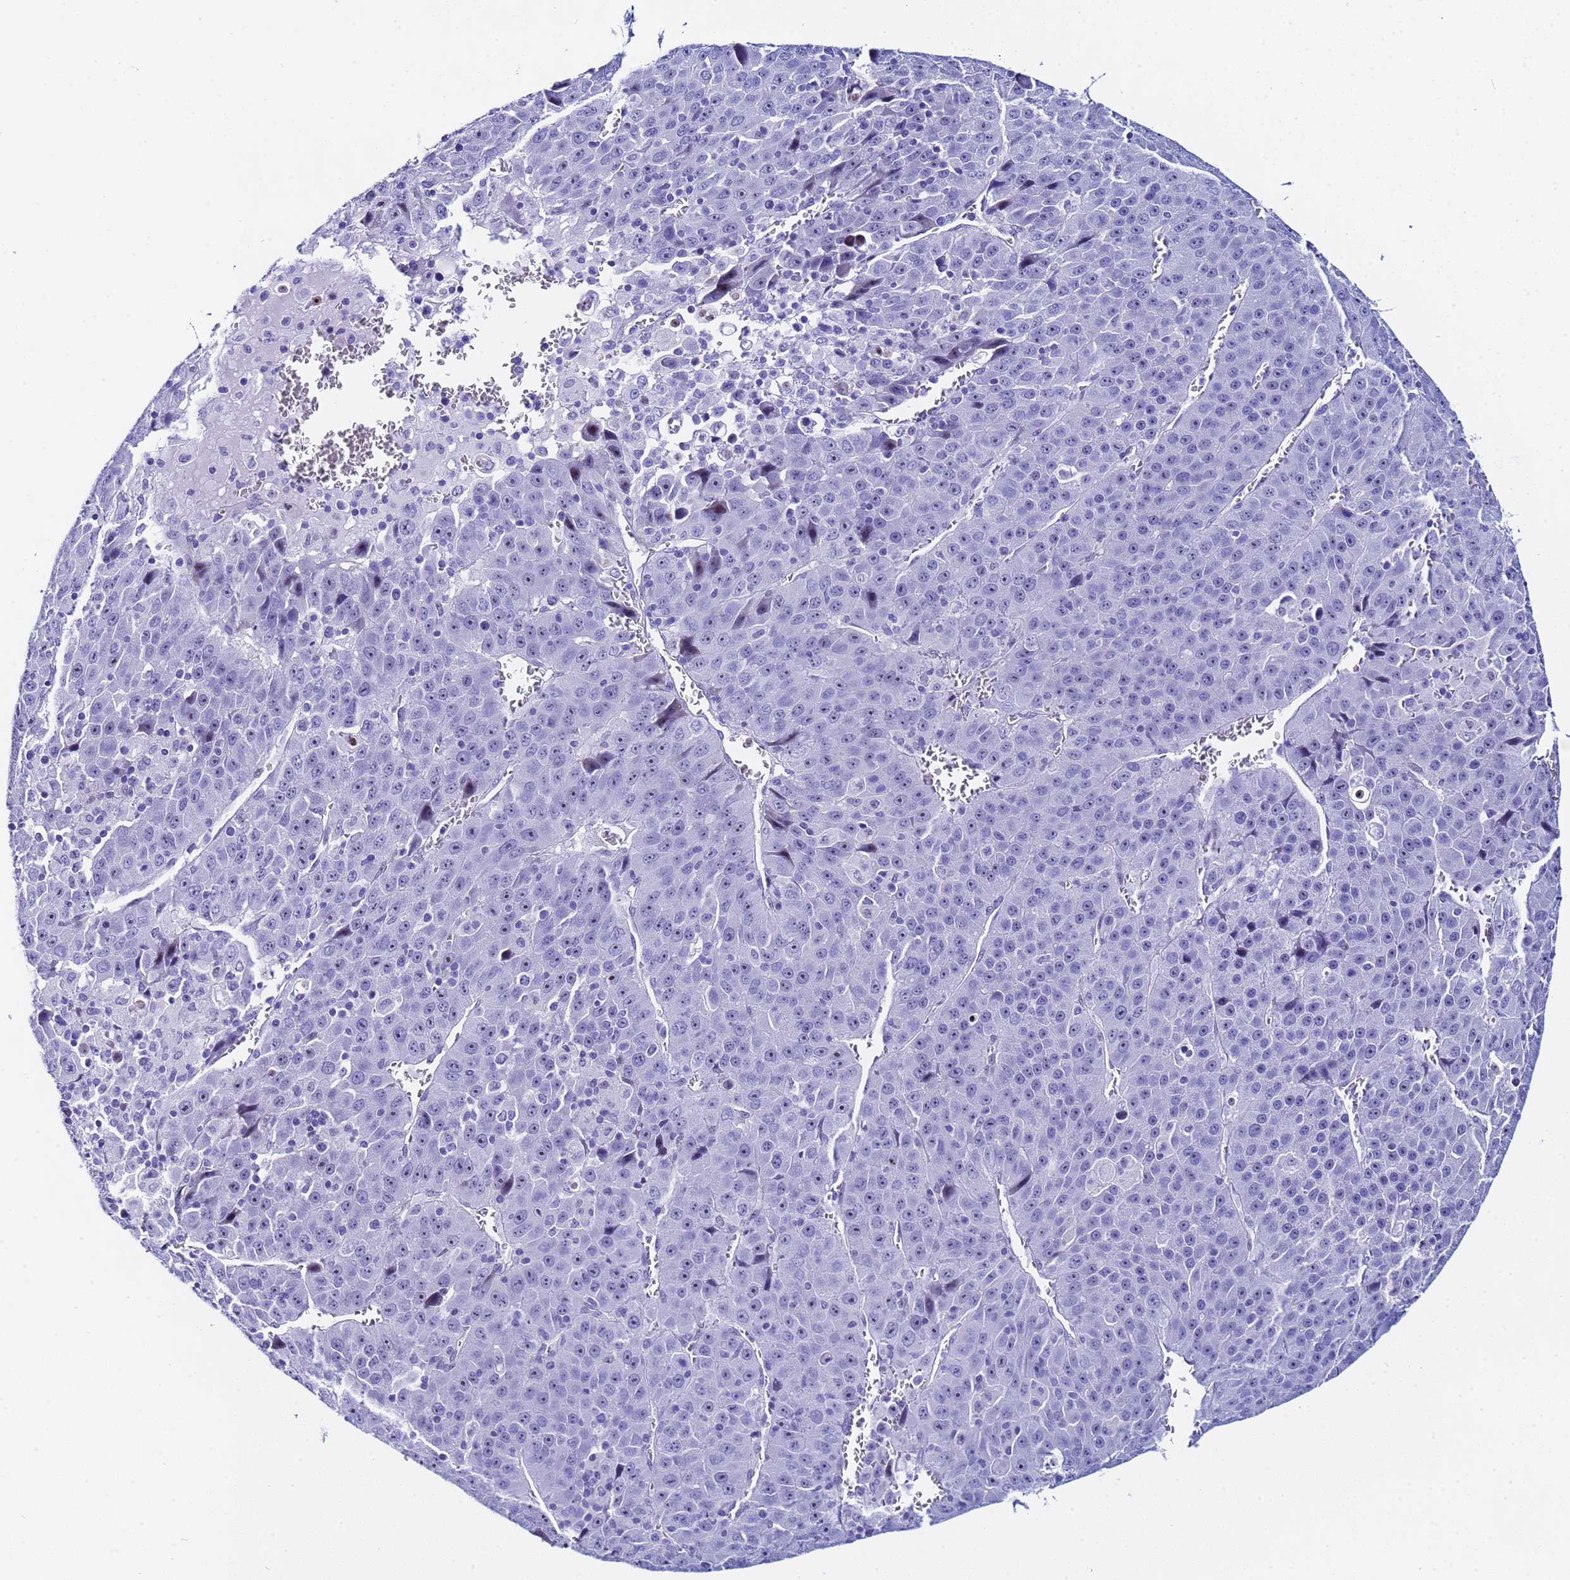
{"staining": {"intensity": "negative", "quantity": "none", "location": "none"}, "tissue": "liver cancer", "cell_type": "Tumor cells", "image_type": "cancer", "snomed": [{"axis": "morphology", "description": "Carcinoma, Hepatocellular, NOS"}, {"axis": "topography", "description": "Liver"}], "caption": "A histopathology image of human liver hepatocellular carcinoma is negative for staining in tumor cells.", "gene": "POP5", "patient": {"sex": "female", "age": 53}}